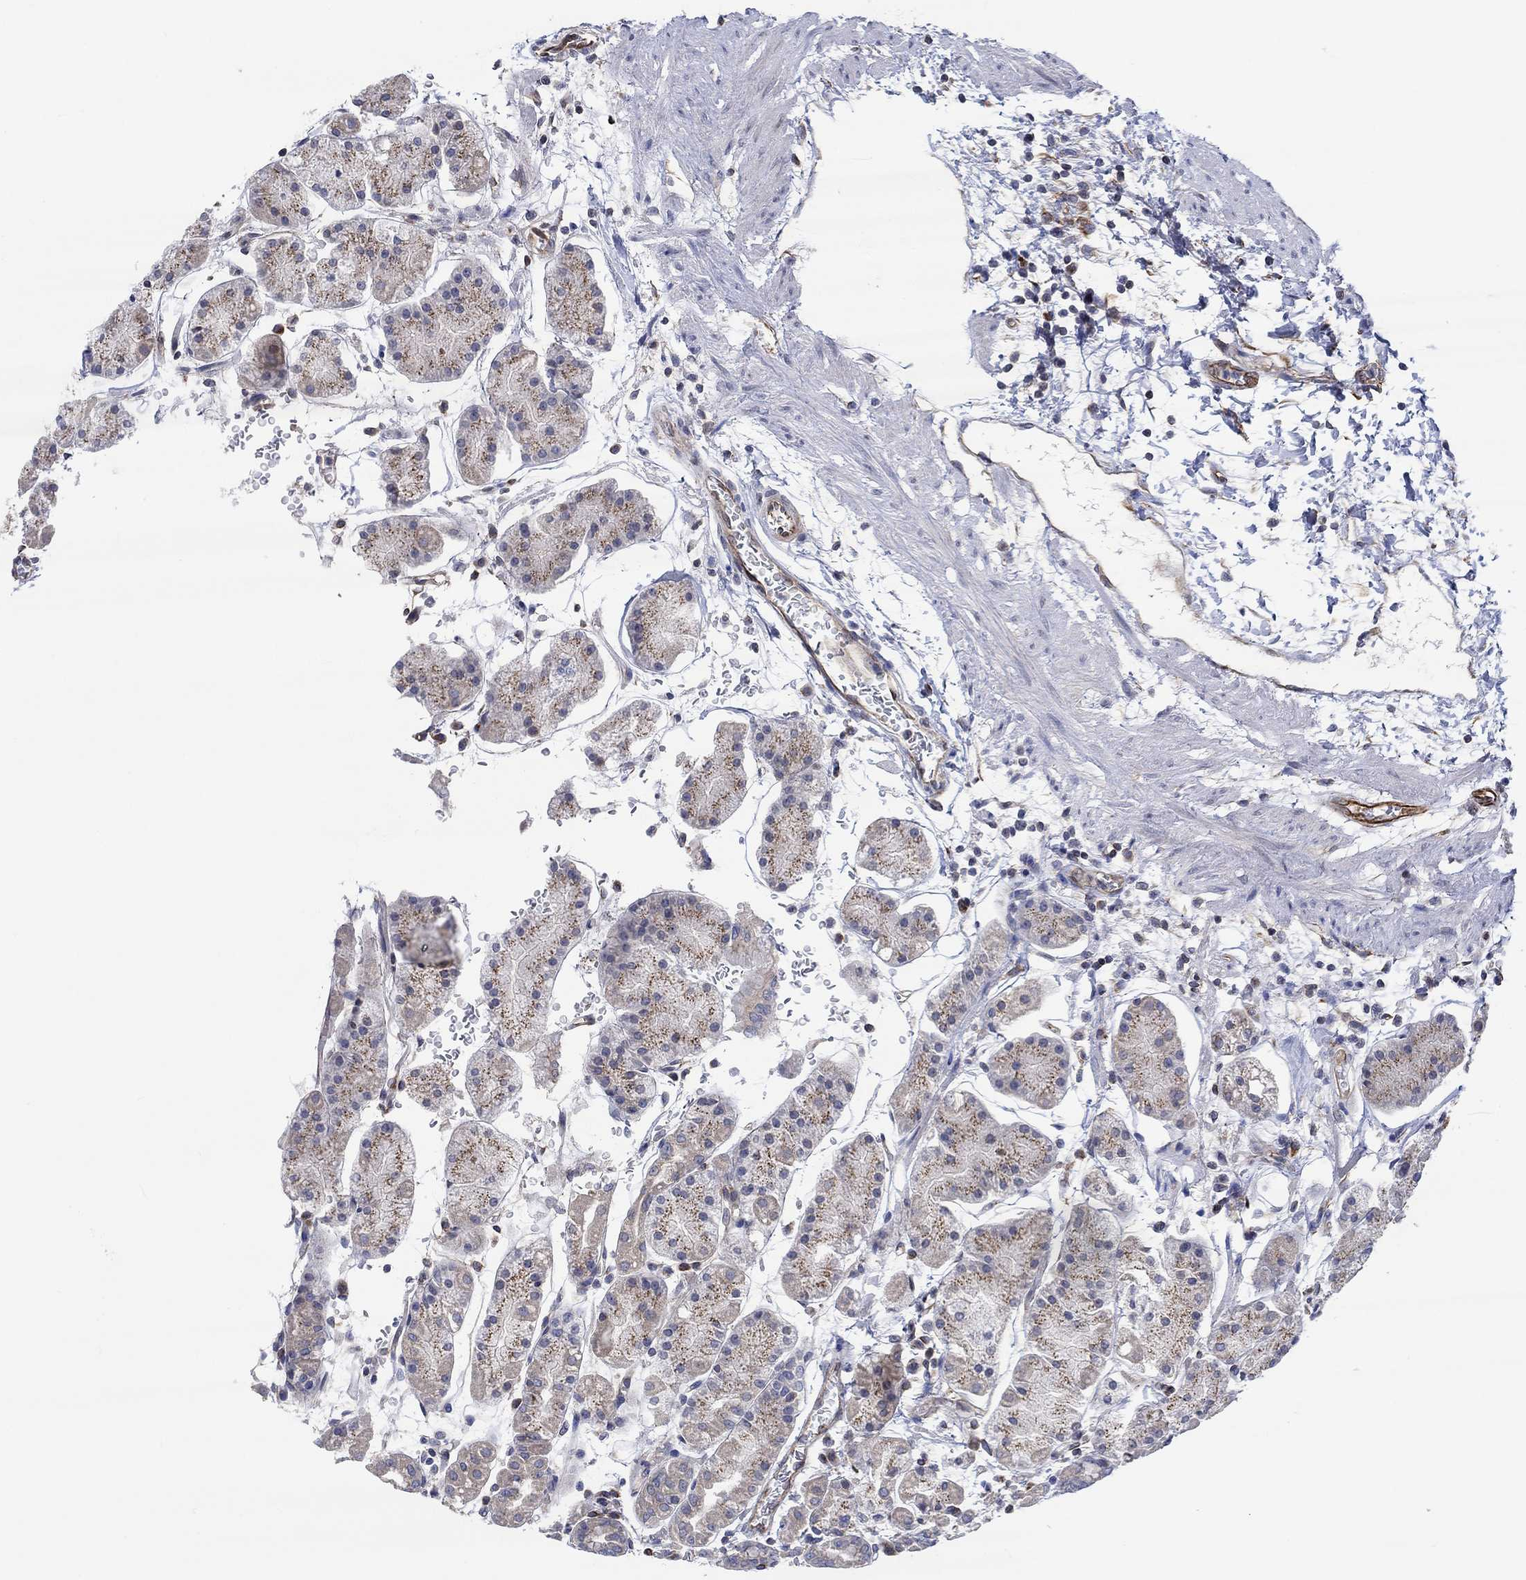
{"staining": {"intensity": "strong", "quantity": "<25%", "location": "cytoplasmic/membranous"}, "tissue": "stomach", "cell_type": "Glandular cells", "image_type": "normal", "snomed": [{"axis": "morphology", "description": "Normal tissue, NOS"}, {"axis": "topography", "description": "Stomach"}], "caption": "The photomicrograph displays immunohistochemical staining of normal stomach. There is strong cytoplasmic/membranous expression is identified in approximately <25% of glandular cells.", "gene": "CAMK1D", "patient": {"sex": "male", "age": 54}}